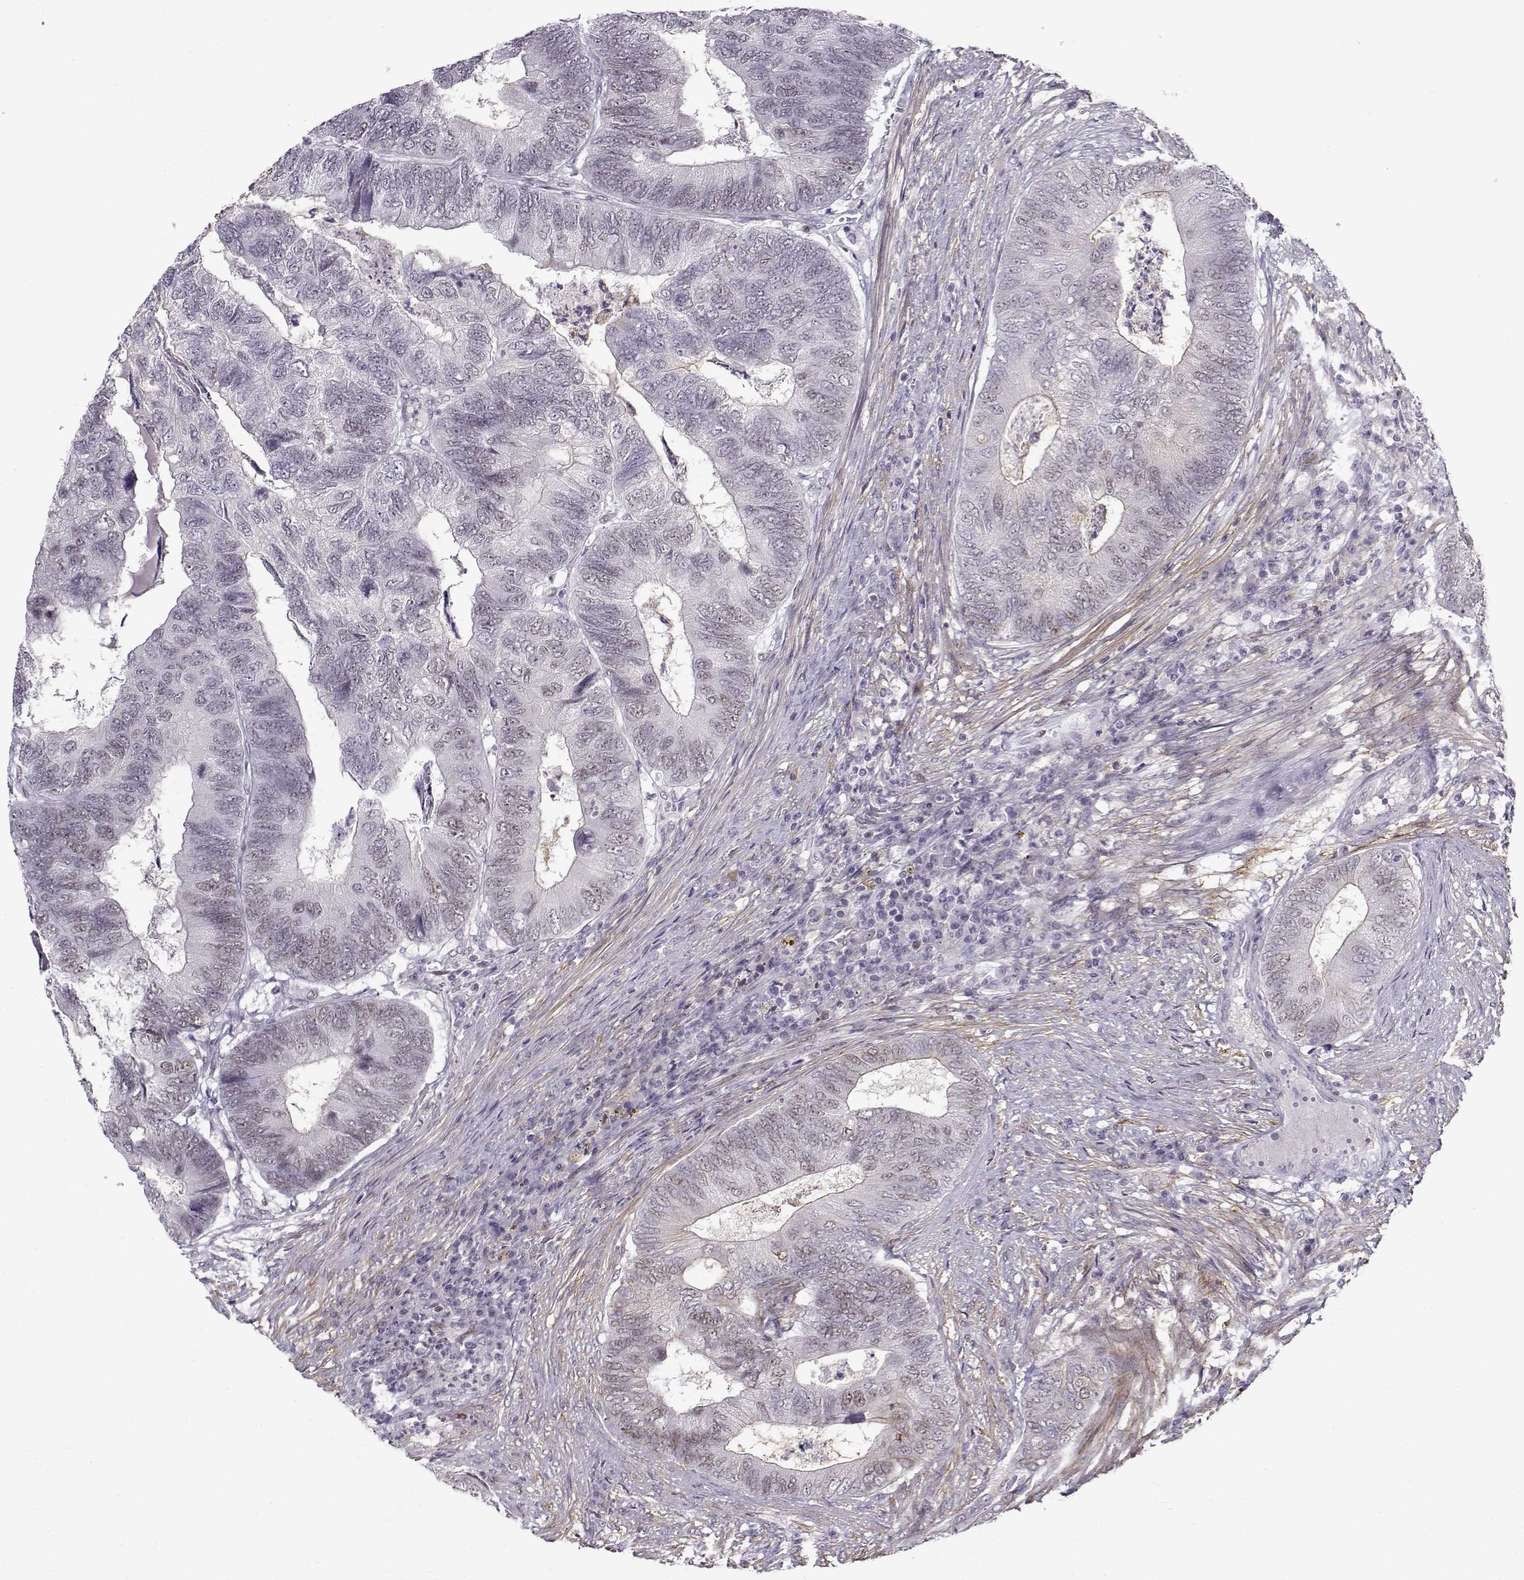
{"staining": {"intensity": "negative", "quantity": "none", "location": "none"}, "tissue": "colorectal cancer", "cell_type": "Tumor cells", "image_type": "cancer", "snomed": [{"axis": "morphology", "description": "Adenocarcinoma, NOS"}, {"axis": "topography", "description": "Colon"}], "caption": "IHC of human colorectal cancer shows no expression in tumor cells.", "gene": "BACH1", "patient": {"sex": "female", "age": 67}}